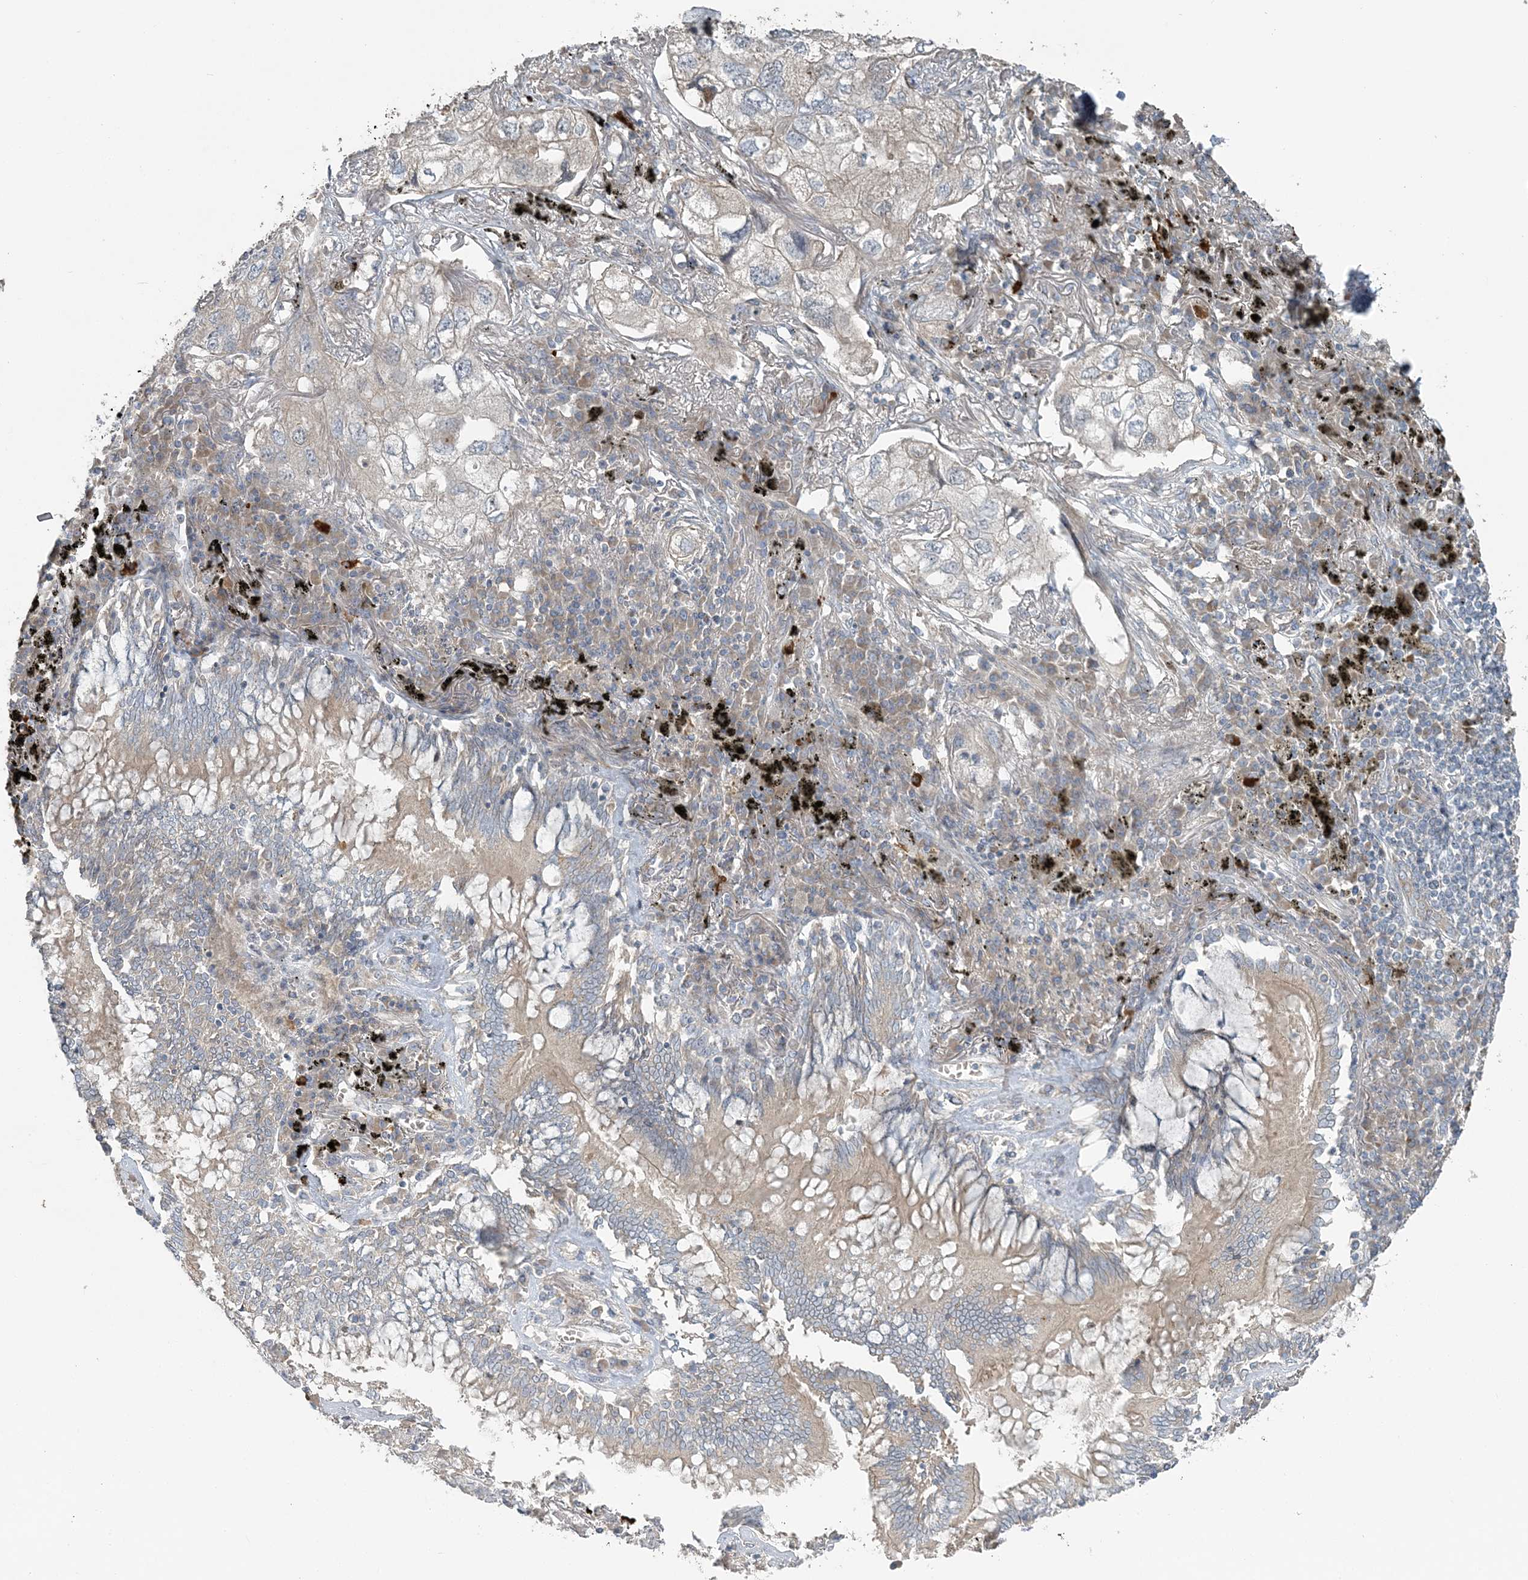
{"staining": {"intensity": "negative", "quantity": "none", "location": "none"}, "tissue": "lung cancer", "cell_type": "Tumor cells", "image_type": "cancer", "snomed": [{"axis": "morphology", "description": "Adenocarcinoma, NOS"}, {"axis": "topography", "description": "Lung"}], "caption": "The micrograph exhibits no significant staining in tumor cells of lung cancer (adenocarcinoma). (Brightfield microscopy of DAB immunohistochemistry at high magnification).", "gene": "SLC4A10", "patient": {"sex": "male", "age": 65}}